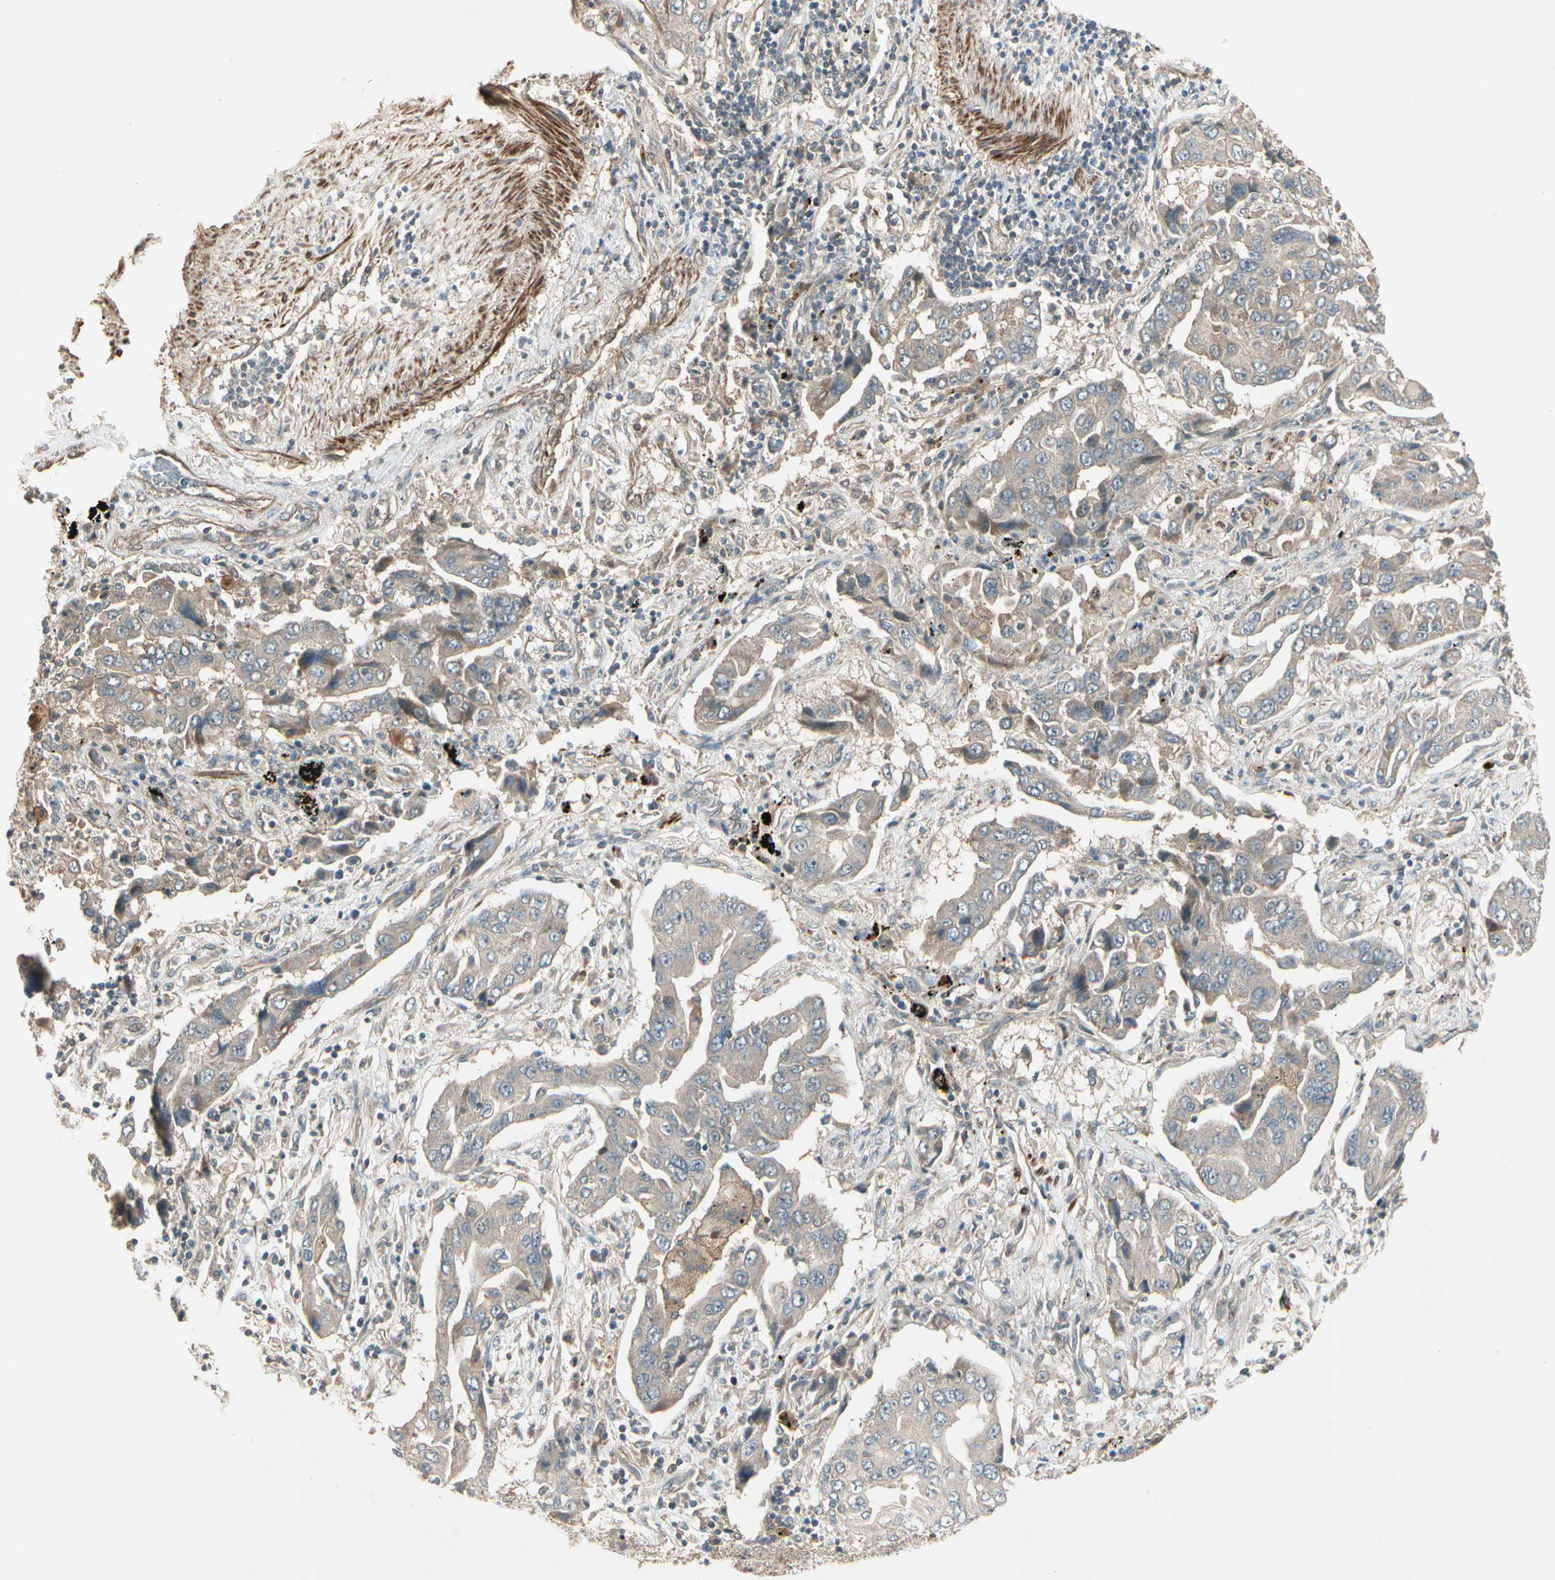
{"staining": {"intensity": "weak", "quantity": "25%-75%", "location": "cytoplasmic/membranous"}, "tissue": "lung cancer", "cell_type": "Tumor cells", "image_type": "cancer", "snomed": [{"axis": "morphology", "description": "Adenocarcinoma, NOS"}, {"axis": "topography", "description": "Lung"}], "caption": "Approximately 25%-75% of tumor cells in human adenocarcinoma (lung) reveal weak cytoplasmic/membranous protein positivity as visualized by brown immunohistochemical staining.", "gene": "ACVR1", "patient": {"sex": "female", "age": 65}}